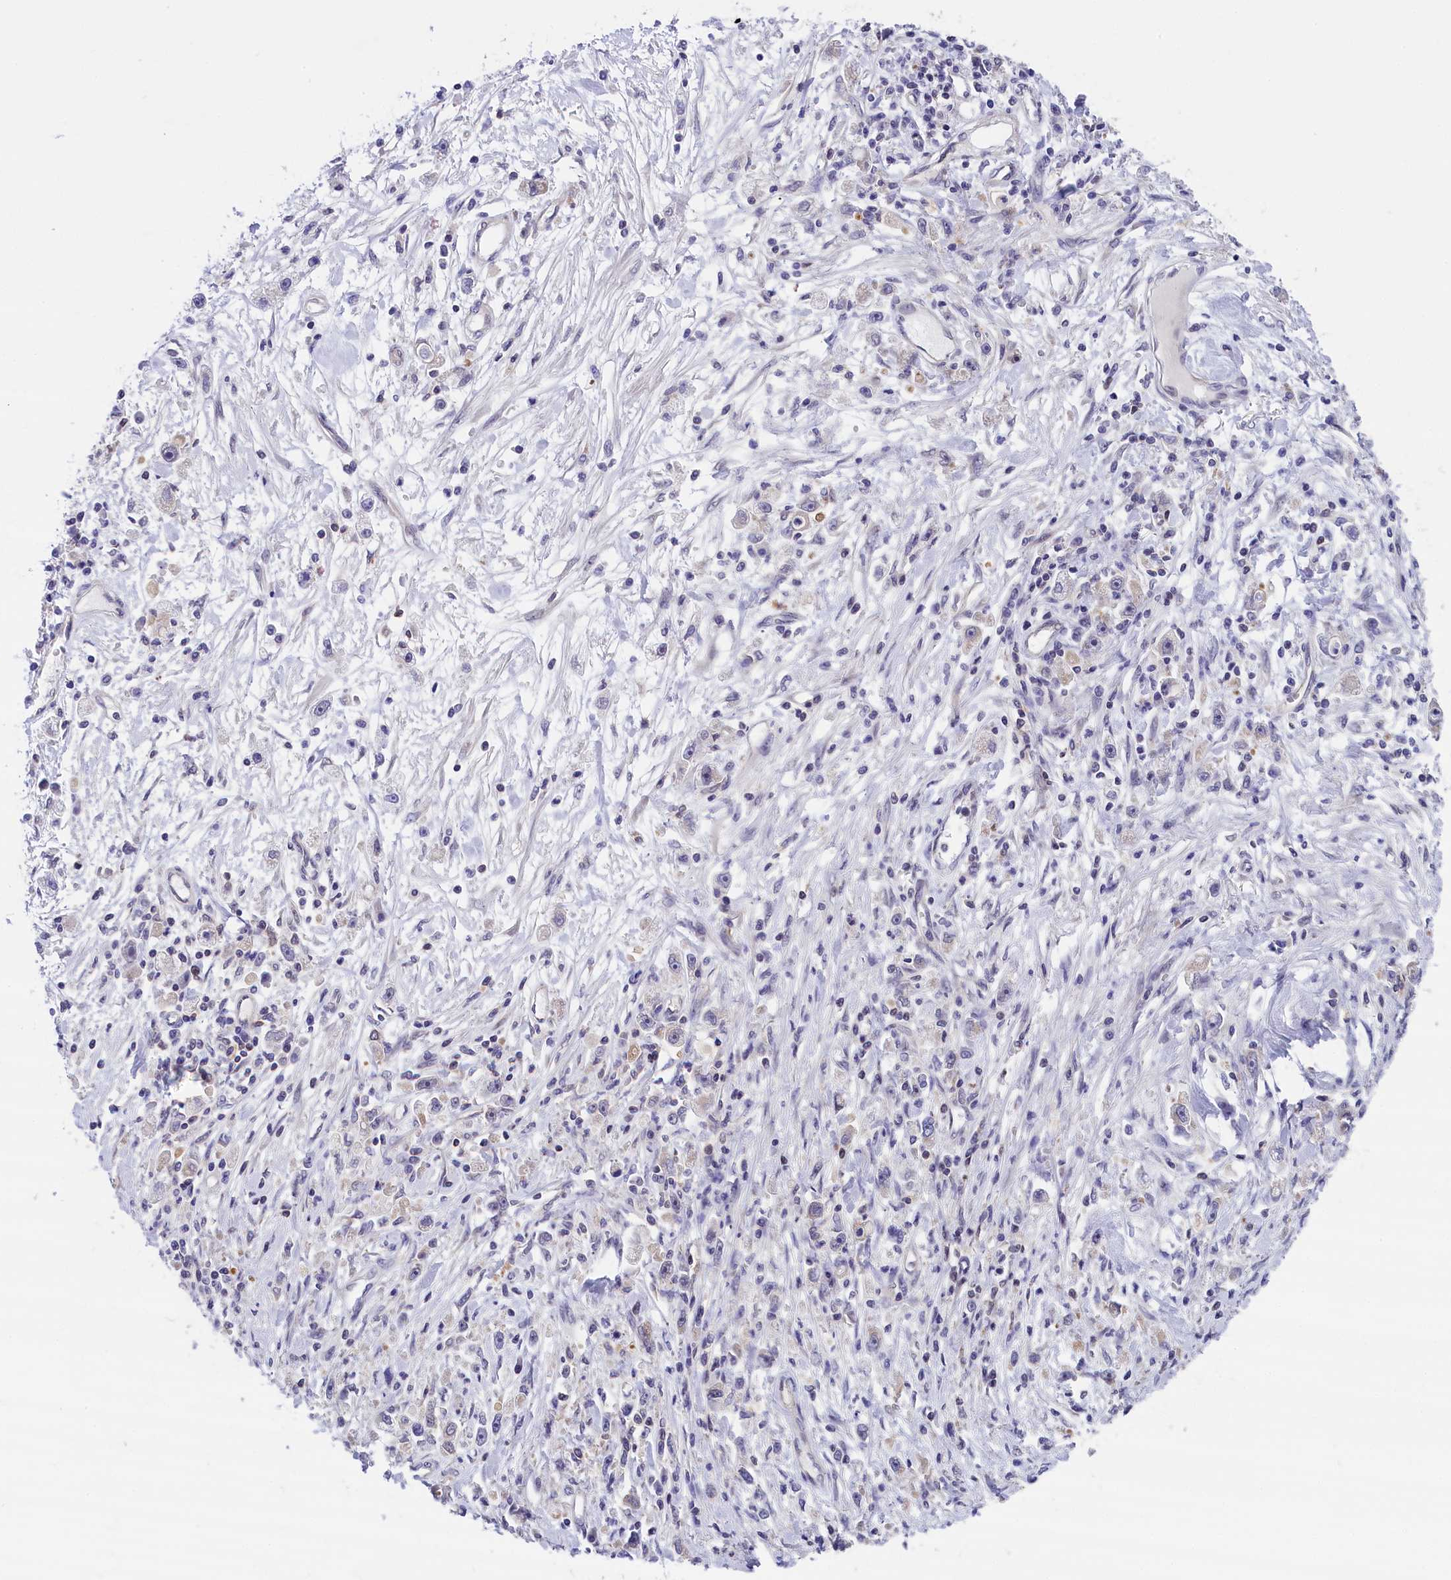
{"staining": {"intensity": "negative", "quantity": "none", "location": "none"}, "tissue": "stomach cancer", "cell_type": "Tumor cells", "image_type": "cancer", "snomed": [{"axis": "morphology", "description": "Adenocarcinoma, NOS"}, {"axis": "topography", "description": "Stomach"}], "caption": "Immunohistochemical staining of stomach cancer reveals no significant positivity in tumor cells.", "gene": "TBCB", "patient": {"sex": "female", "age": 59}}